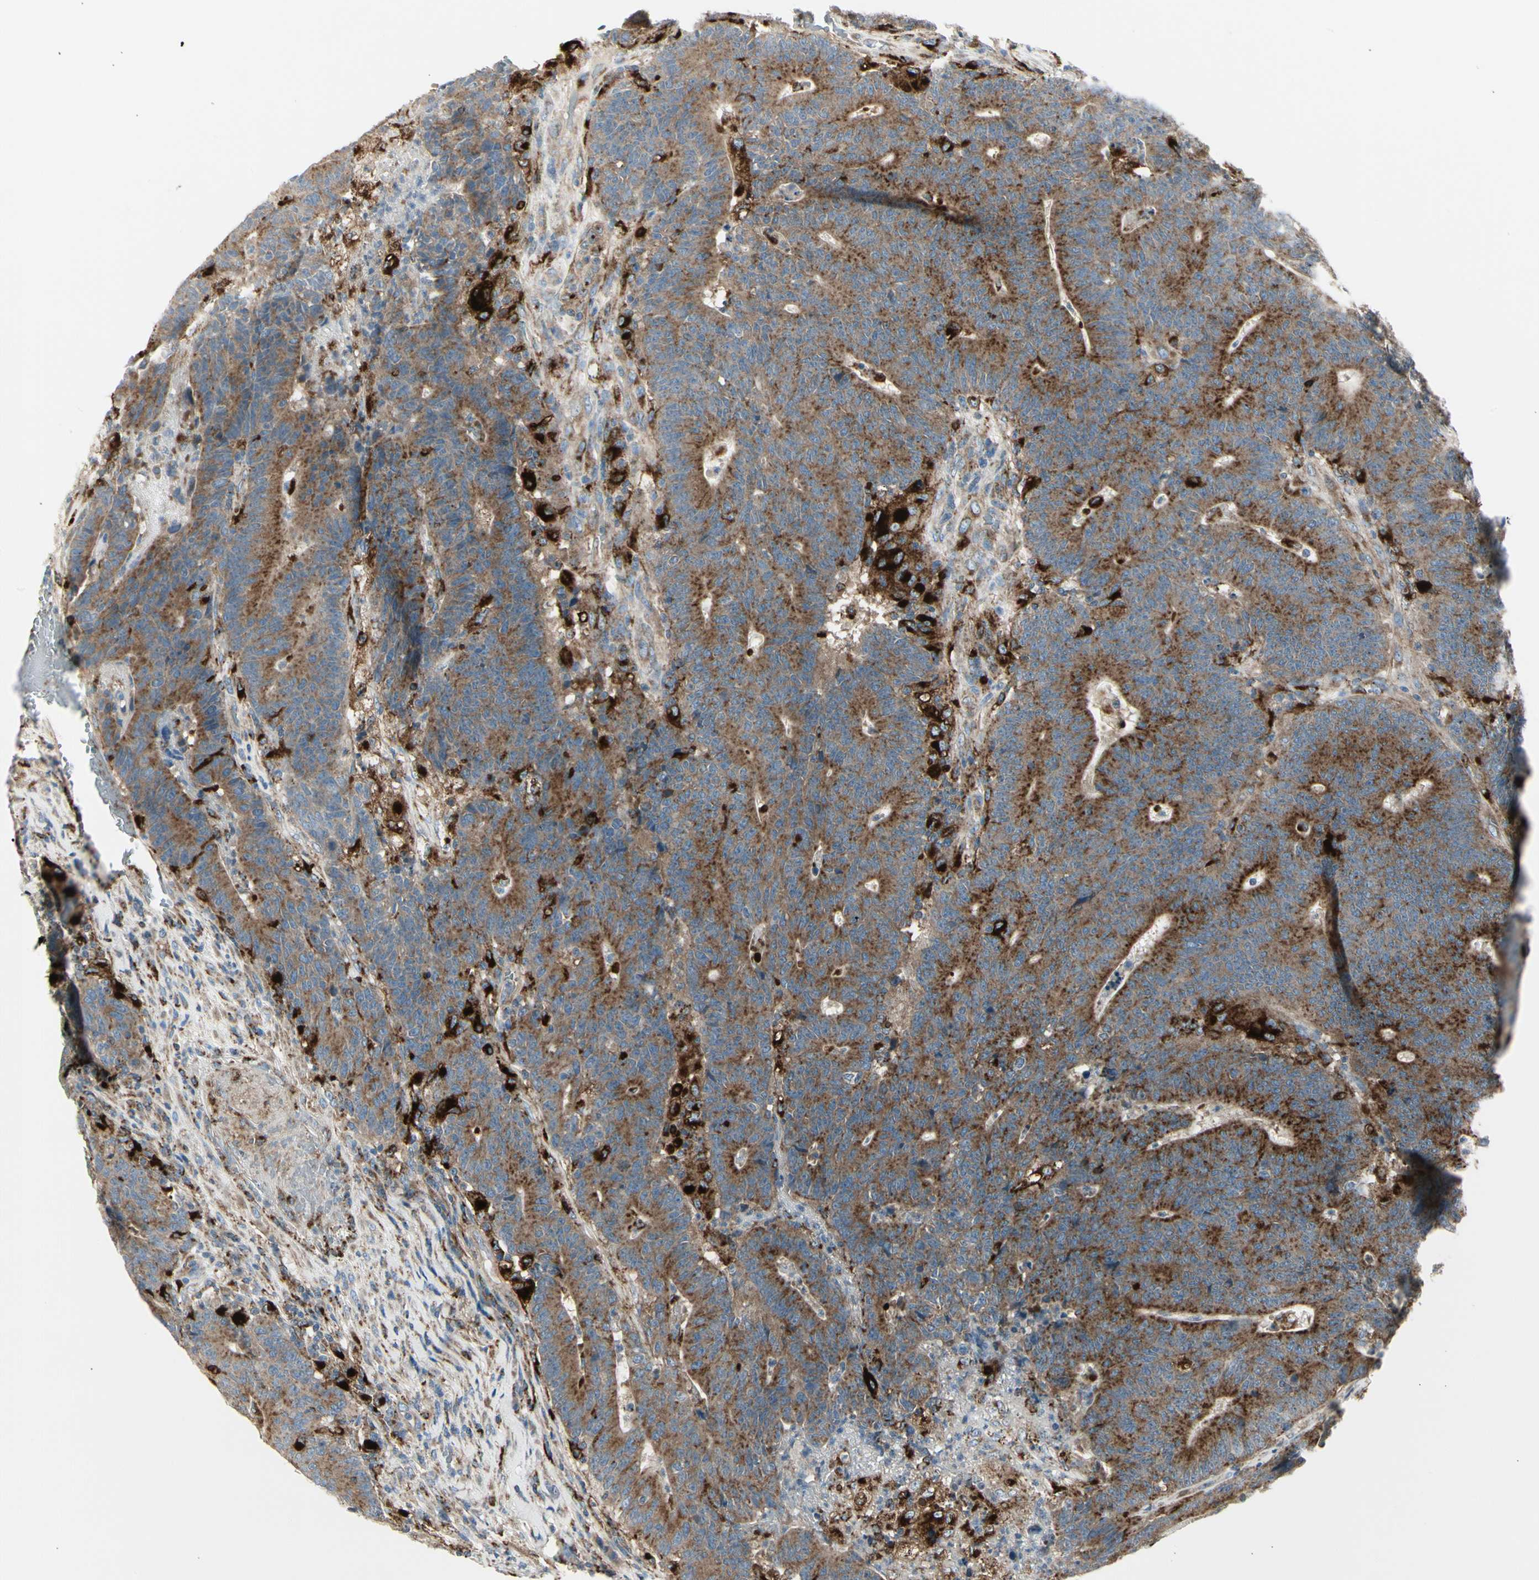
{"staining": {"intensity": "strong", "quantity": "25%-75%", "location": "cytoplasmic/membranous"}, "tissue": "colorectal cancer", "cell_type": "Tumor cells", "image_type": "cancer", "snomed": [{"axis": "morphology", "description": "Normal tissue, NOS"}, {"axis": "morphology", "description": "Adenocarcinoma, NOS"}, {"axis": "topography", "description": "Colon"}], "caption": "Immunohistochemistry (IHC) (DAB (3,3'-diaminobenzidine)) staining of human colorectal cancer exhibits strong cytoplasmic/membranous protein staining in about 25%-75% of tumor cells.", "gene": "ATP6V1B2", "patient": {"sex": "female", "age": 75}}